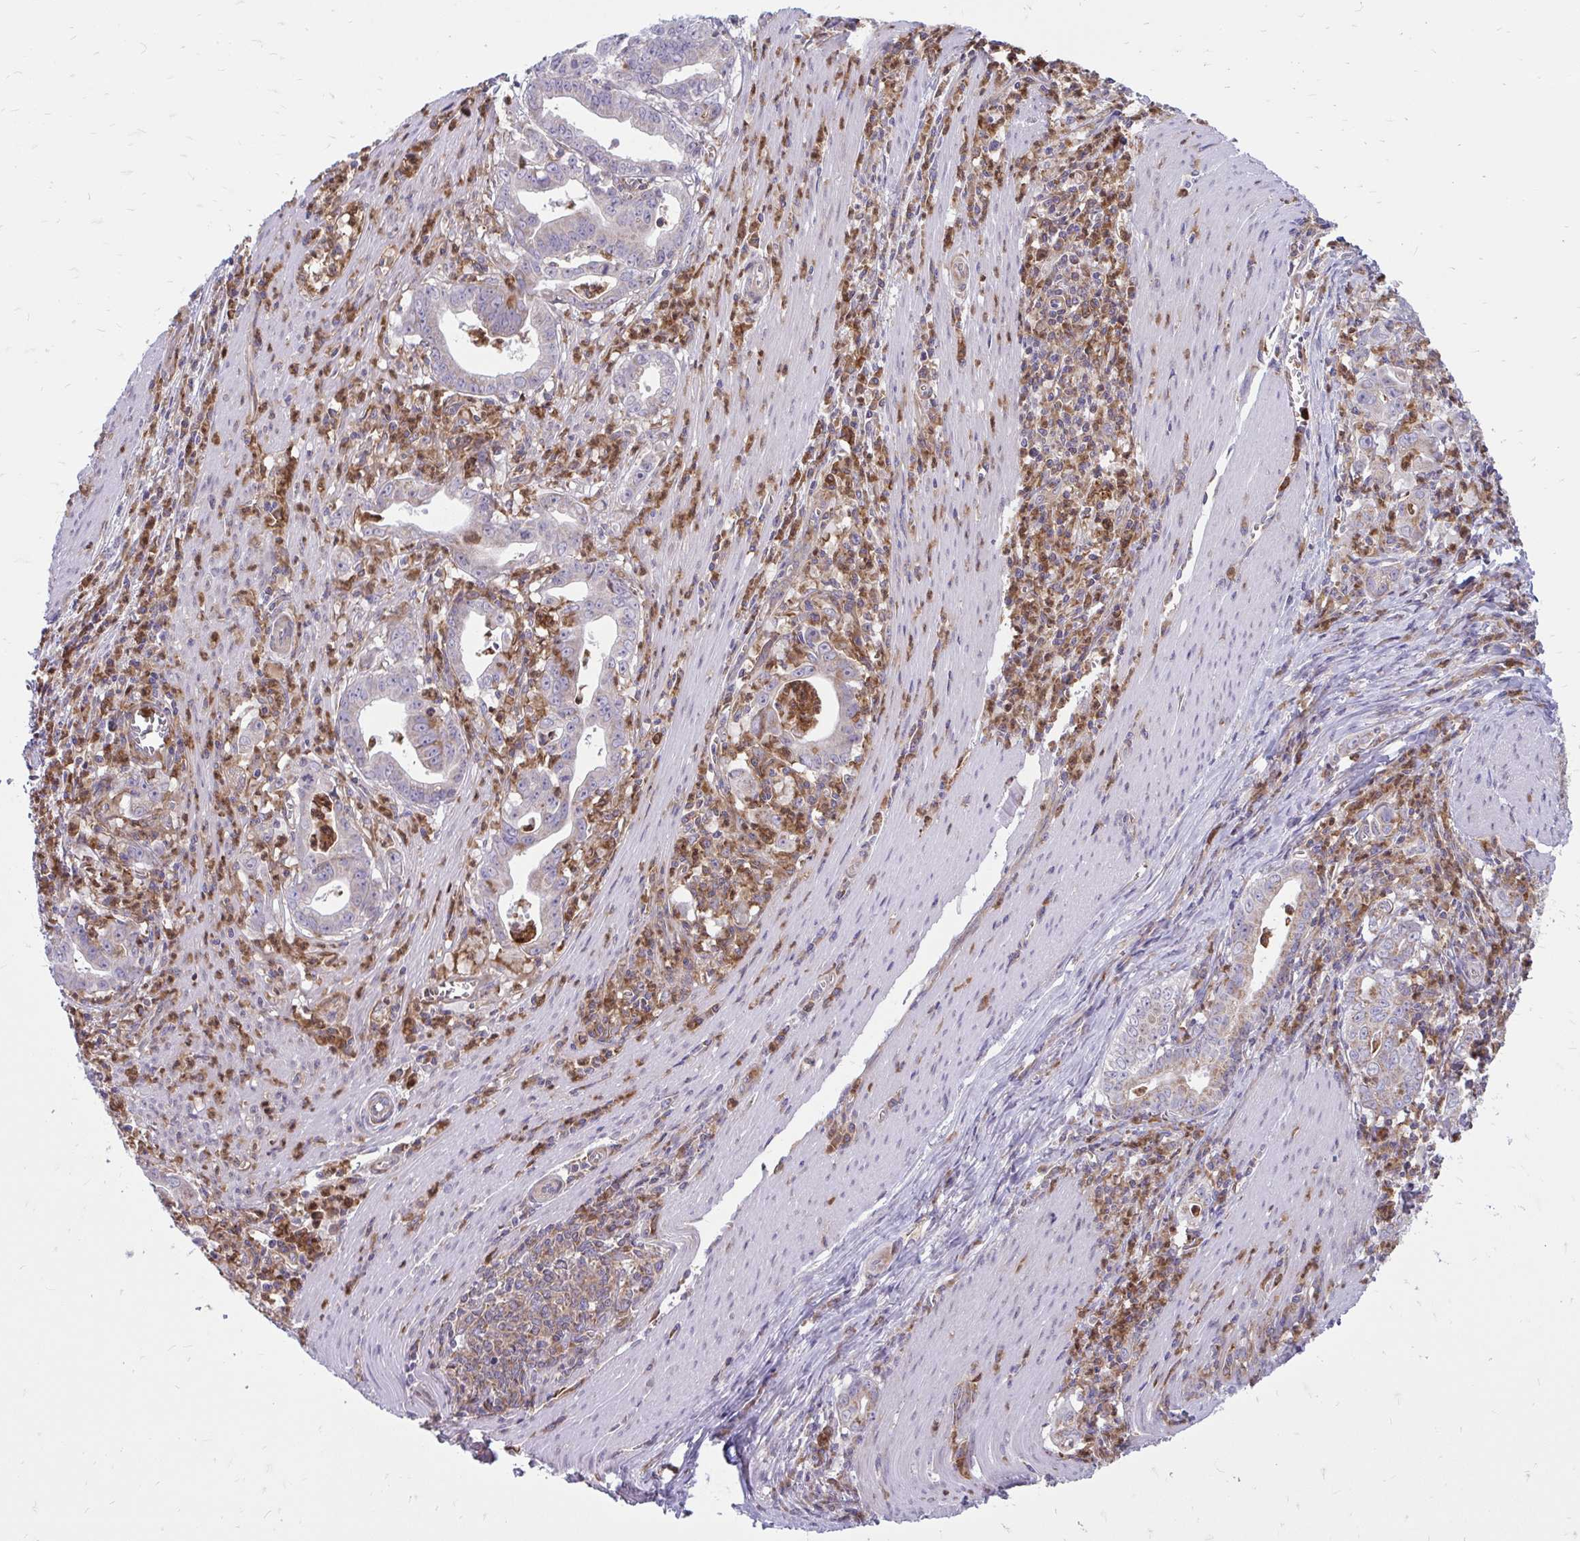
{"staining": {"intensity": "negative", "quantity": "none", "location": "none"}, "tissue": "stomach cancer", "cell_type": "Tumor cells", "image_type": "cancer", "snomed": [{"axis": "morphology", "description": "Adenocarcinoma, NOS"}, {"axis": "topography", "description": "Stomach, upper"}], "caption": "Adenocarcinoma (stomach) stained for a protein using immunohistochemistry (IHC) reveals no staining tumor cells.", "gene": "ASAP1", "patient": {"sex": "female", "age": 79}}